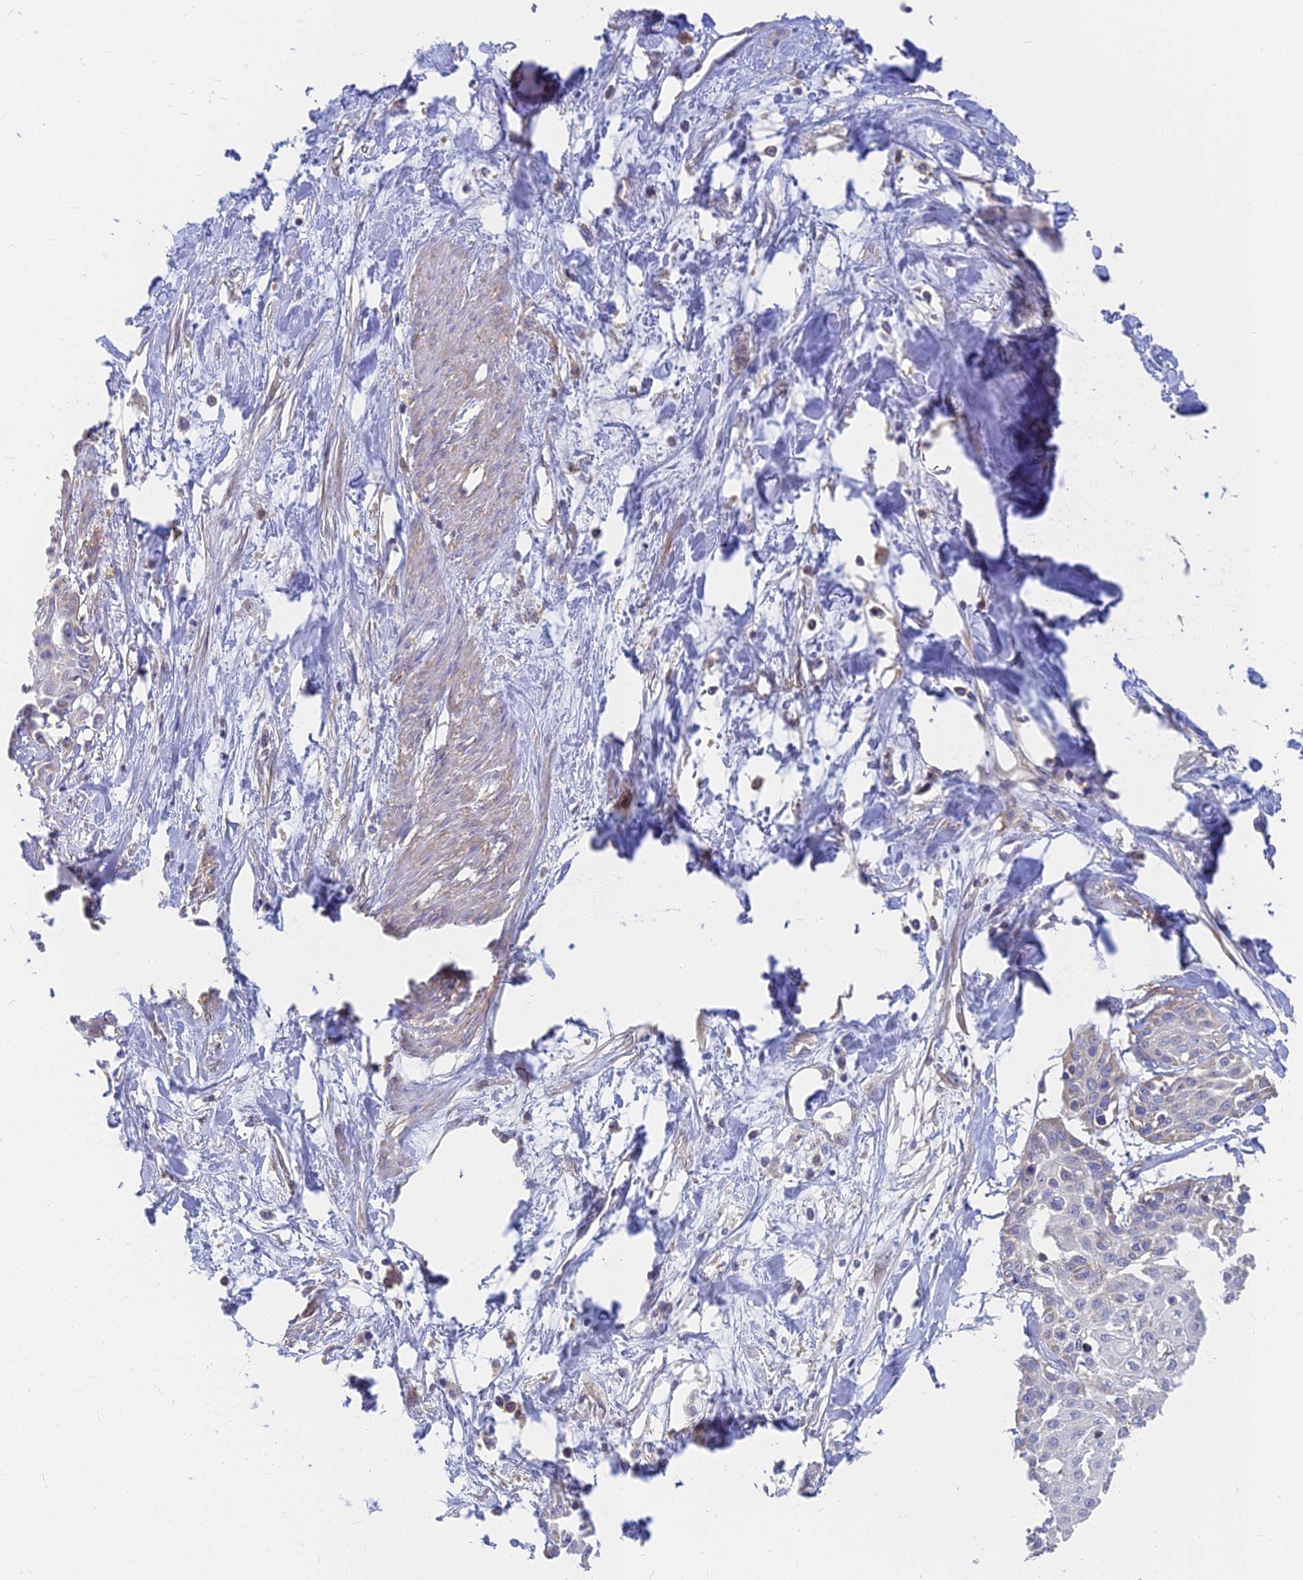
{"staining": {"intensity": "weak", "quantity": "<25%", "location": "cytoplasmic/membranous"}, "tissue": "cervical cancer", "cell_type": "Tumor cells", "image_type": "cancer", "snomed": [{"axis": "morphology", "description": "Squamous cell carcinoma, NOS"}, {"axis": "topography", "description": "Cervix"}], "caption": "Tumor cells show no significant positivity in squamous cell carcinoma (cervical).", "gene": "MRPL15", "patient": {"sex": "female", "age": 57}}